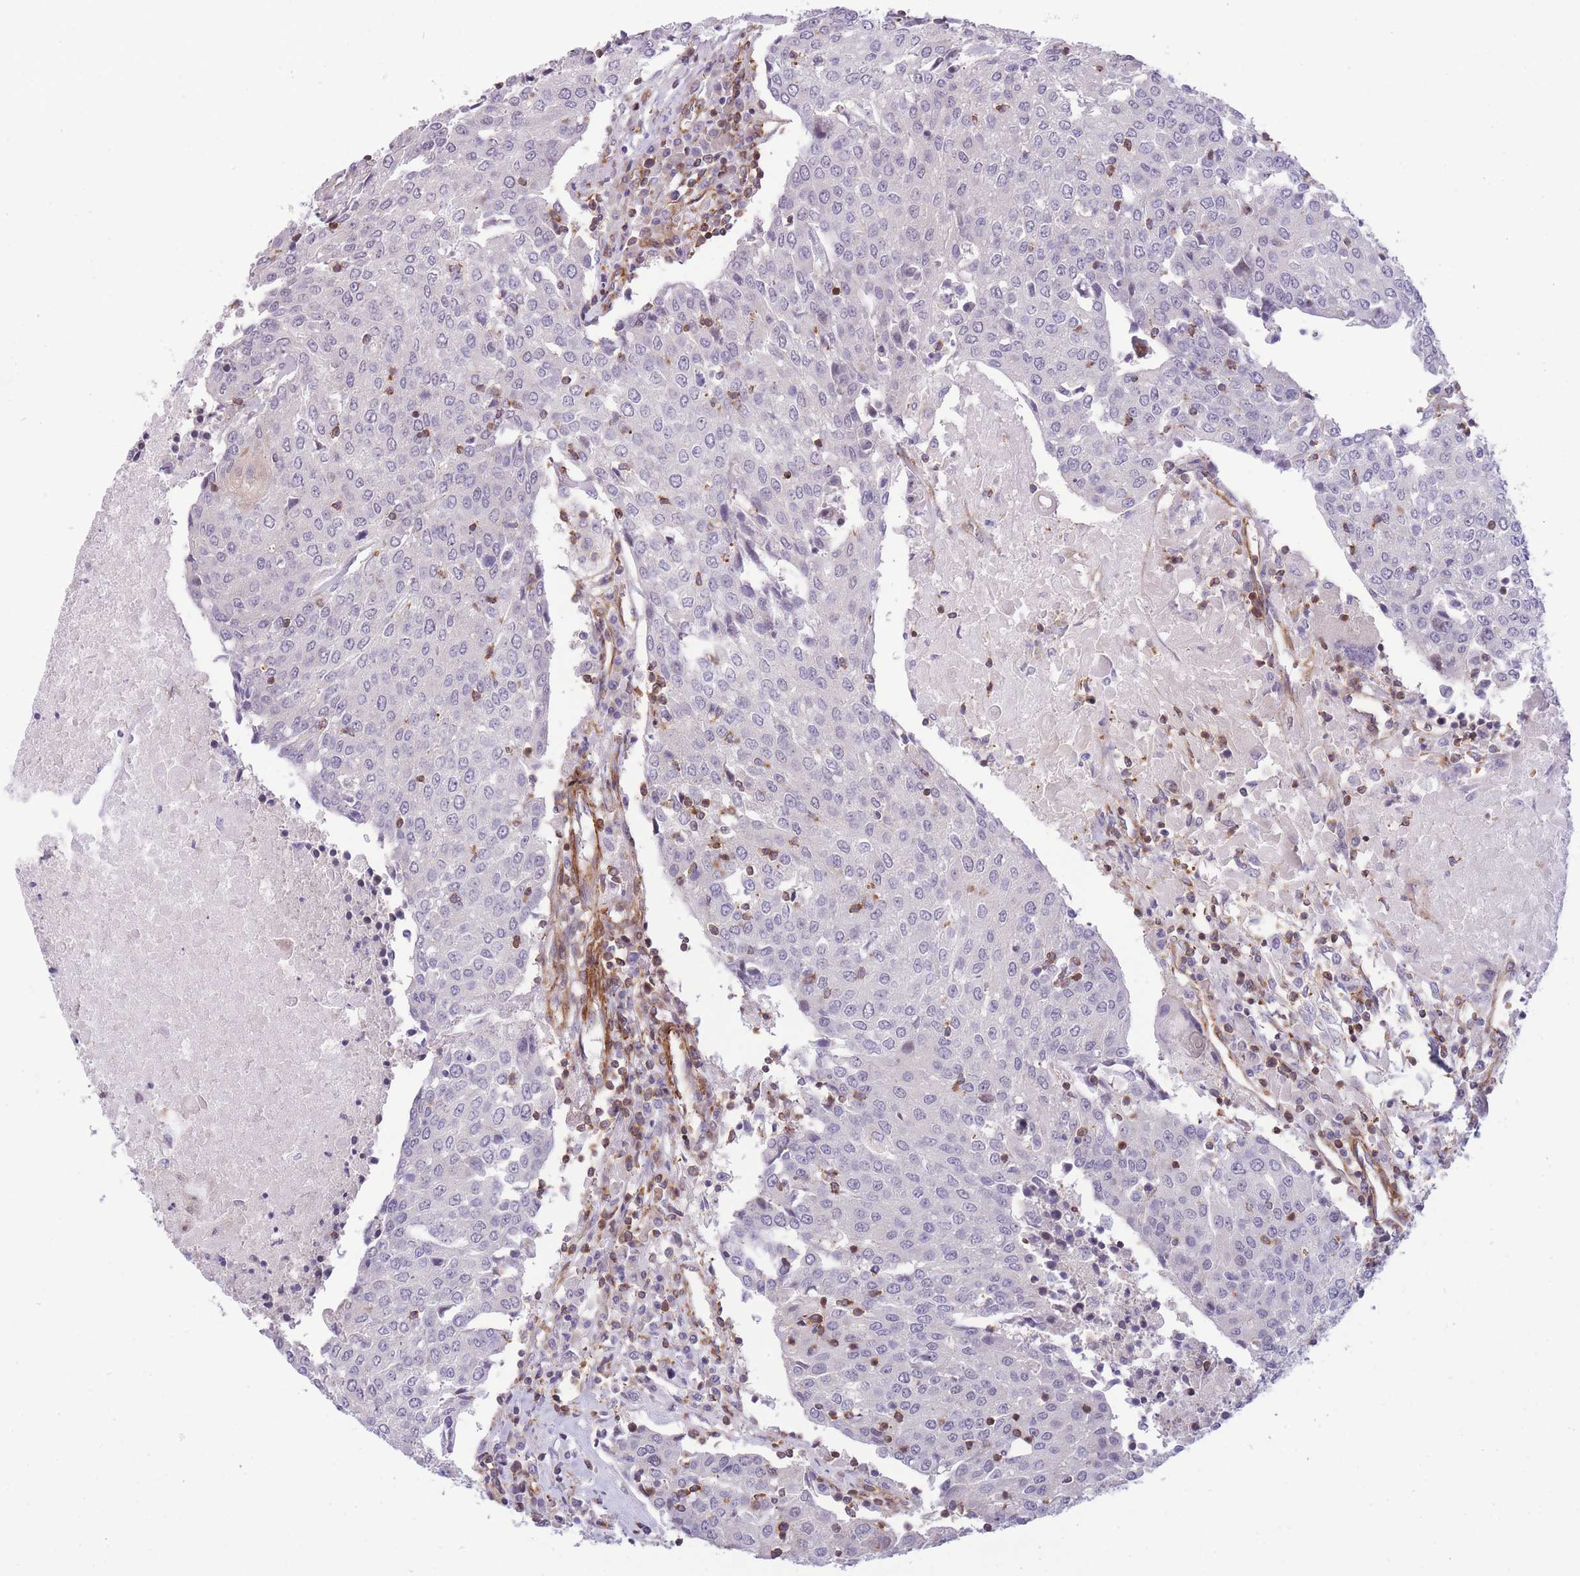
{"staining": {"intensity": "negative", "quantity": "none", "location": "none"}, "tissue": "urothelial cancer", "cell_type": "Tumor cells", "image_type": "cancer", "snomed": [{"axis": "morphology", "description": "Urothelial carcinoma, High grade"}, {"axis": "topography", "description": "Urinary bladder"}], "caption": "Micrograph shows no protein expression in tumor cells of urothelial cancer tissue. (DAB (3,3'-diaminobenzidine) immunohistochemistry (IHC), high magnification).", "gene": "CDC25B", "patient": {"sex": "female", "age": 85}}